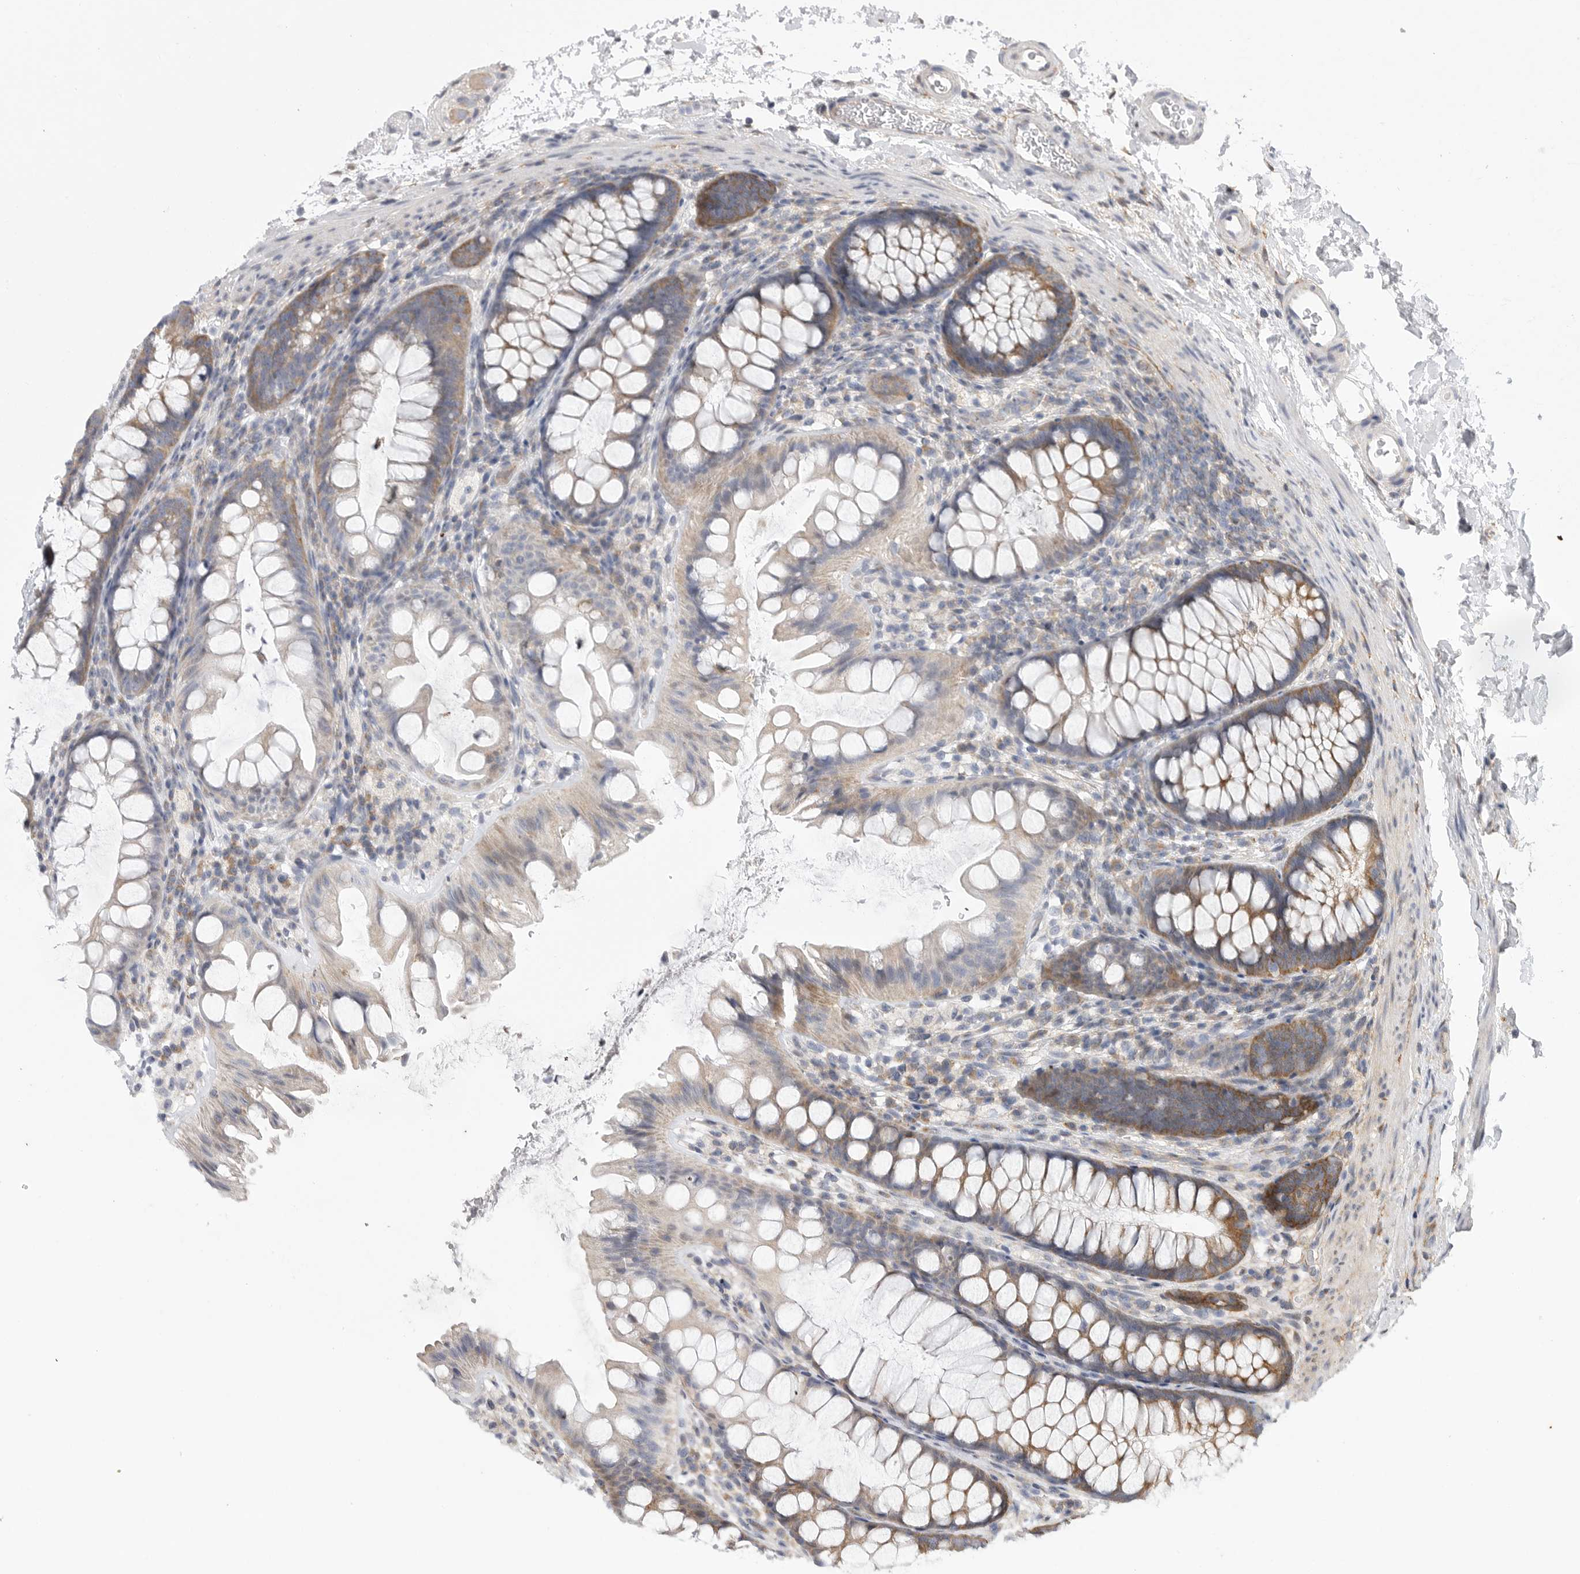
{"staining": {"intensity": "negative", "quantity": "none", "location": "none"}, "tissue": "colon", "cell_type": "Endothelial cells", "image_type": "normal", "snomed": [{"axis": "morphology", "description": "Normal tissue, NOS"}, {"axis": "topography", "description": "Colon"}], "caption": "An immunohistochemistry micrograph of benign colon is shown. There is no staining in endothelial cells of colon. (DAB (3,3'-diaminobenzidine) IHC, high magnification).", "gene": "FBXO43", "patient": {"sex": "female", "age": 62}}